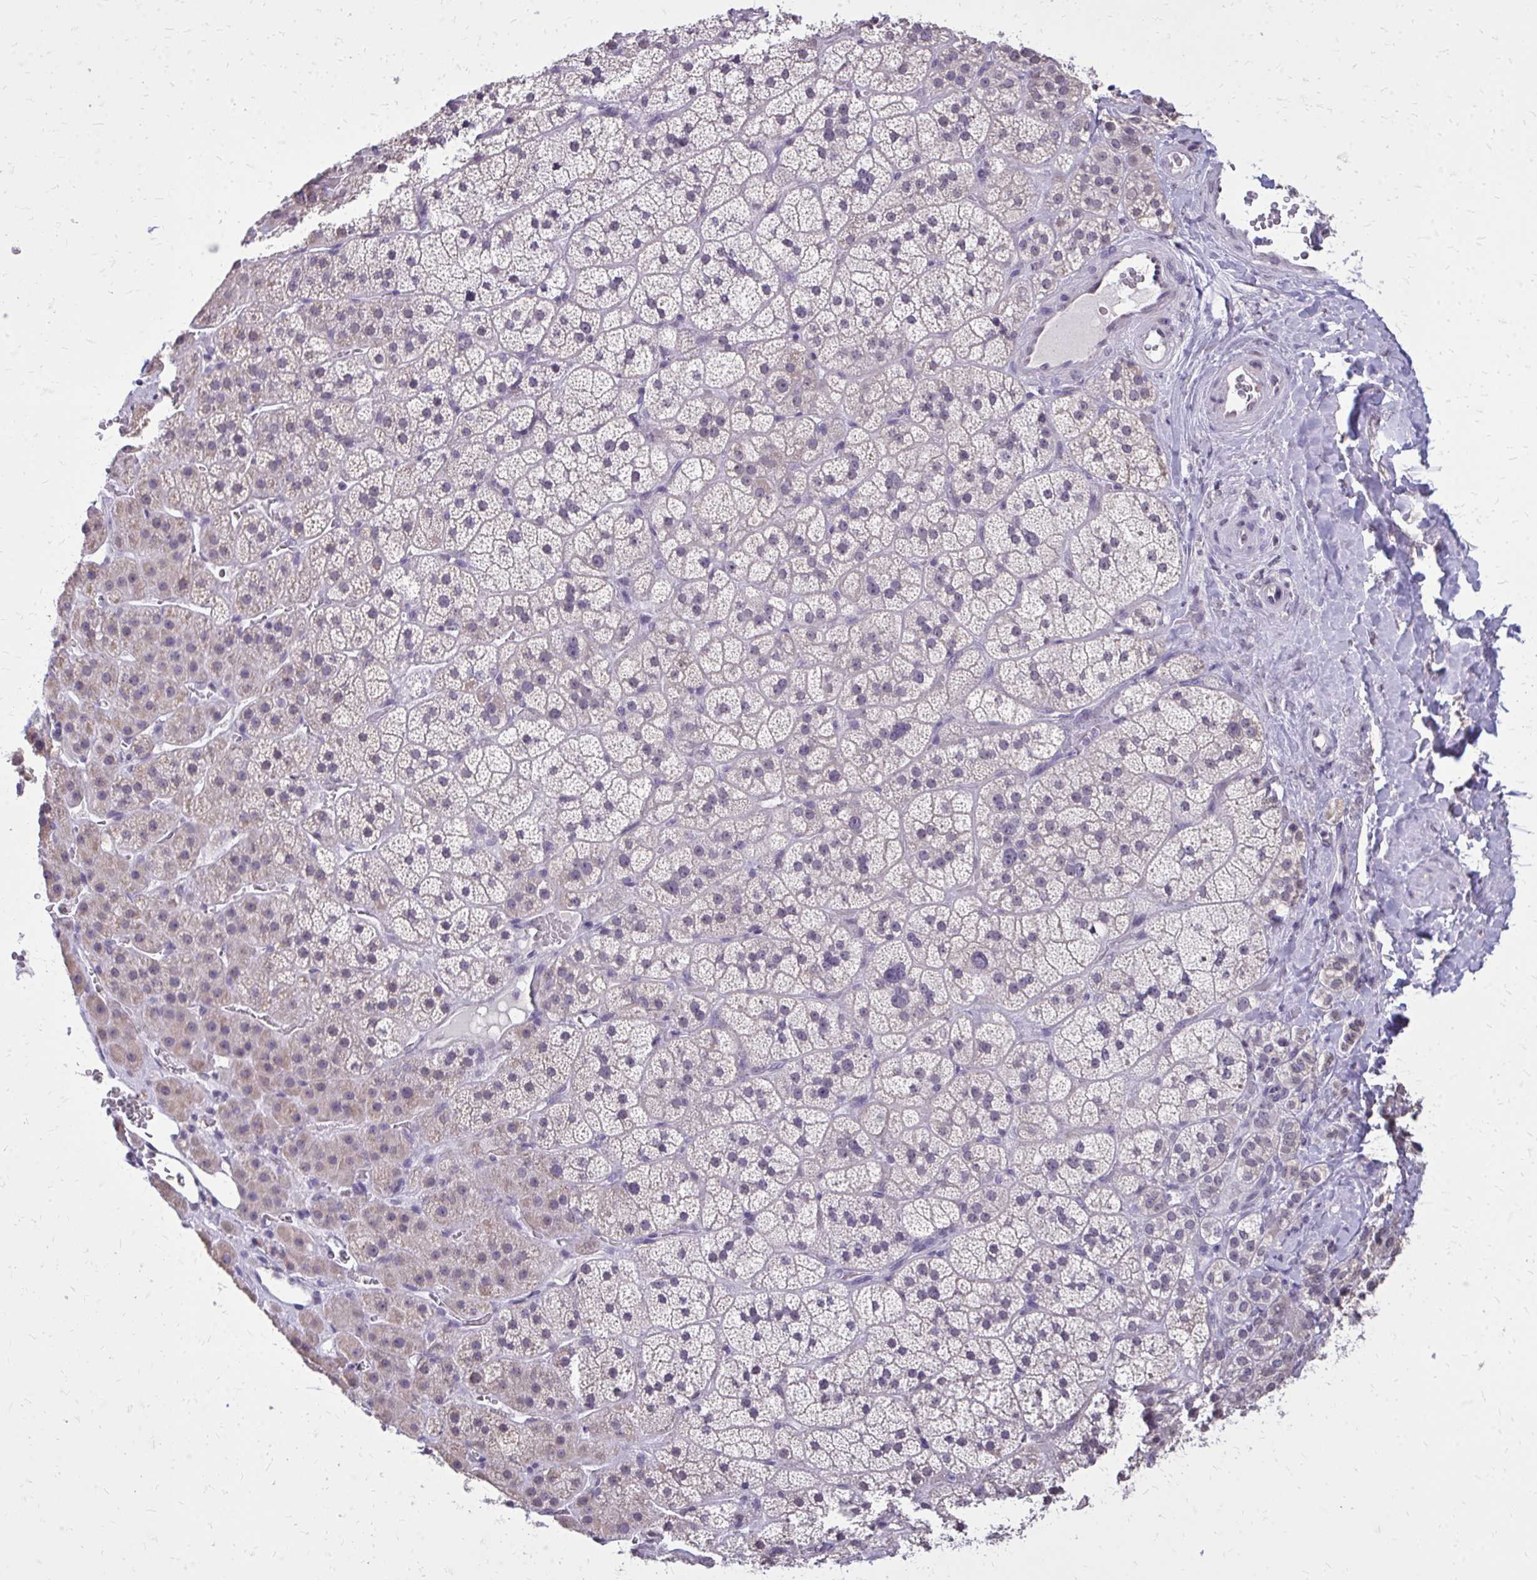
{"staining": {"intensity": "weak", "quantity": "<25%", "location": "cytoplasmic/membranous"}, "tissue": "adrenal gland", "cell_type": "Glandular cells", "image_type": "normal", "snomed": [{"axis": "morphology", "description": "Normal tissue, NOS"}, {"axis": "topography", "description": "Adrenal gland"}], "caption": "There is no significant staining in glandular cells of adrenal gland. Brightfield microscopy of immunohistochemistry stained with DAB (3,3'-diaminobenzidine) (brown) and hematoxylin (blue), captured at high magnification.", "gene": "AKAP5", "patient": {"sex": "male", "age": 57}}